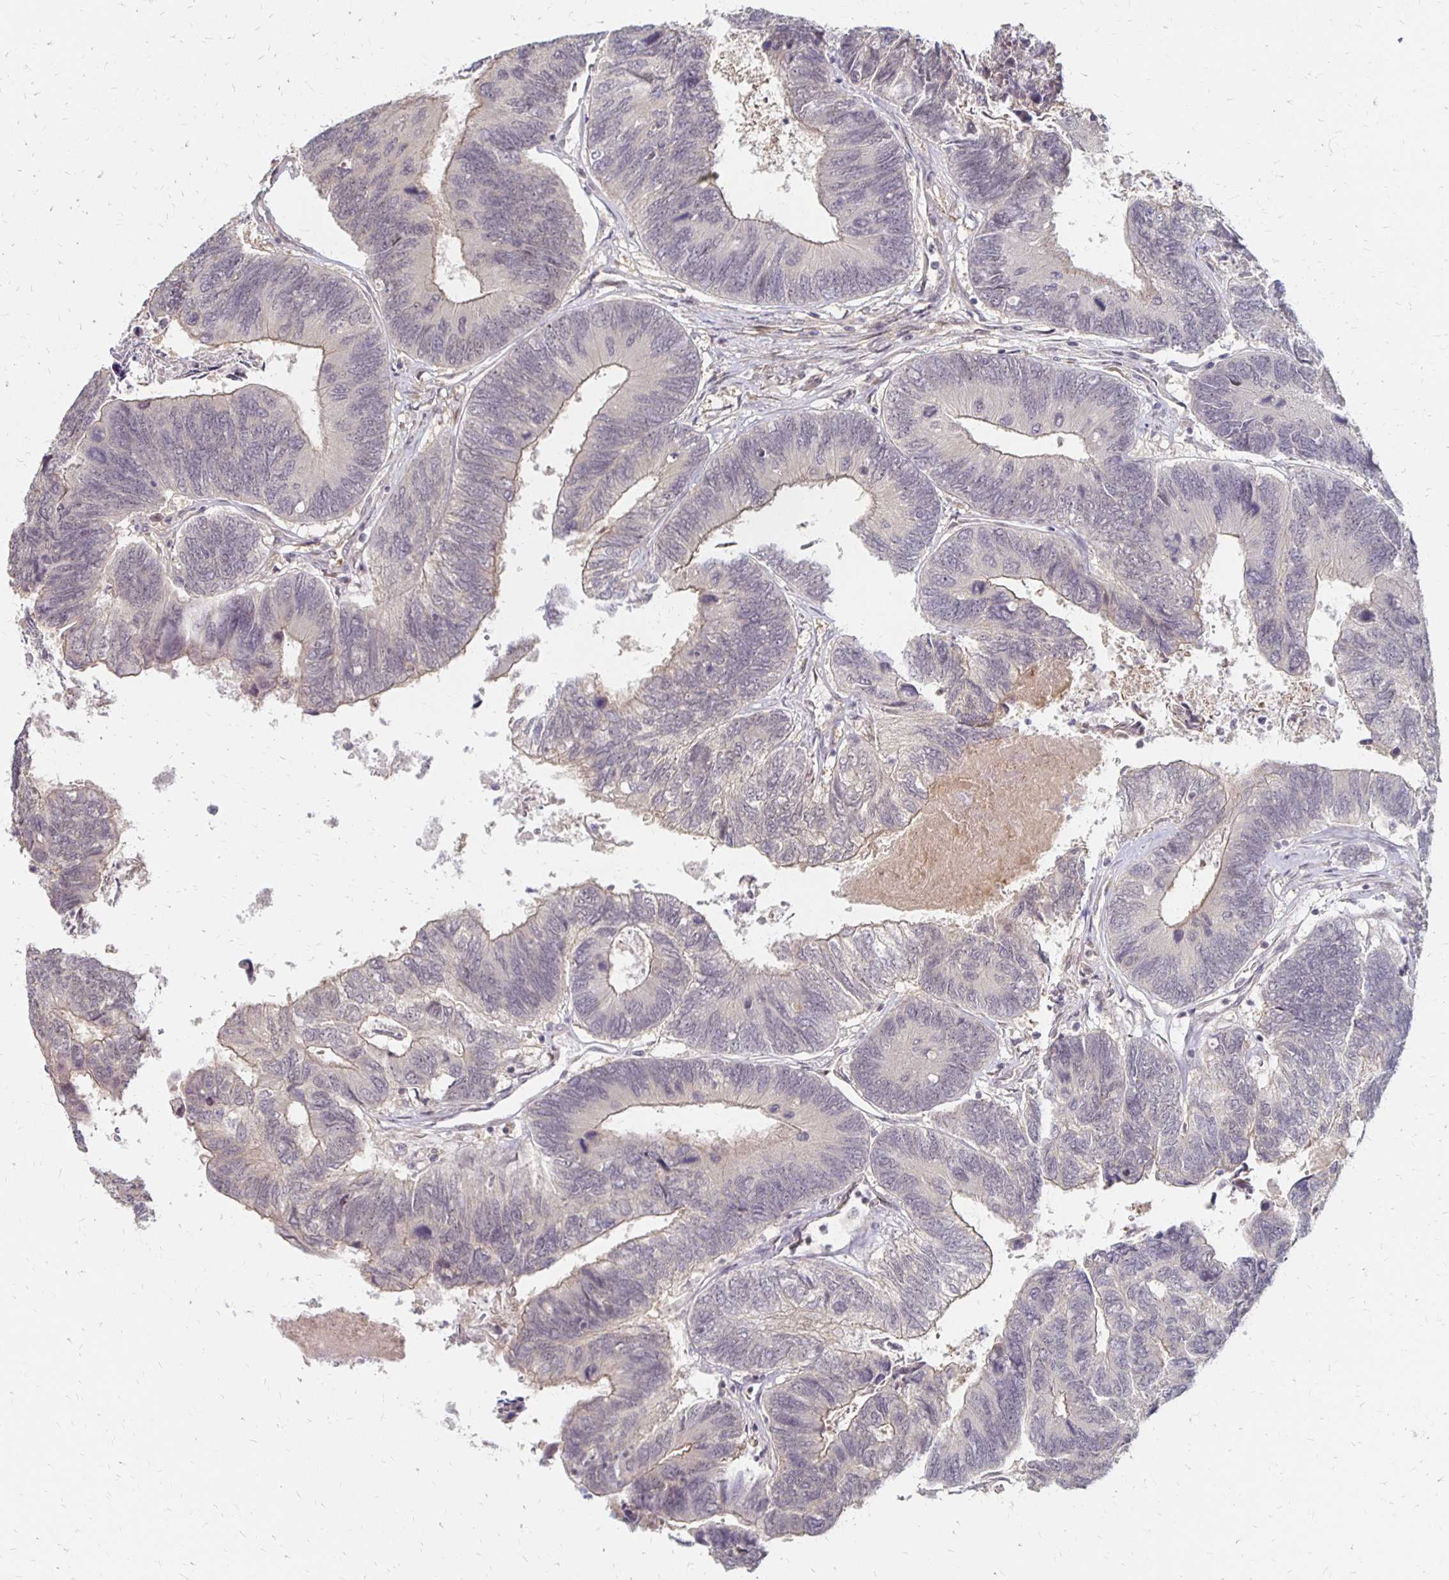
{"staining": {"intensity": "weak", "quantity": "<25%", "location": "cytoplasmic/membranous"}, "tissue": "colorectal cancer", "cell_type": "Tumor cells", "image_type": "cancer", "snomed": [{"axis": "morphology", "description": "Adenocarcinoma, NOS"}, {"axis": "topography", "description": "Colon"}], "caption": "IHC micrograph of neoplastic tissue: human colorectal cancer stained with DAB (3,3'-diaminobenzidine) shows no significant protein positivity in tumor cells.", "gene": "PRKCB", "patient": {"sex": "female", "age": 67}}